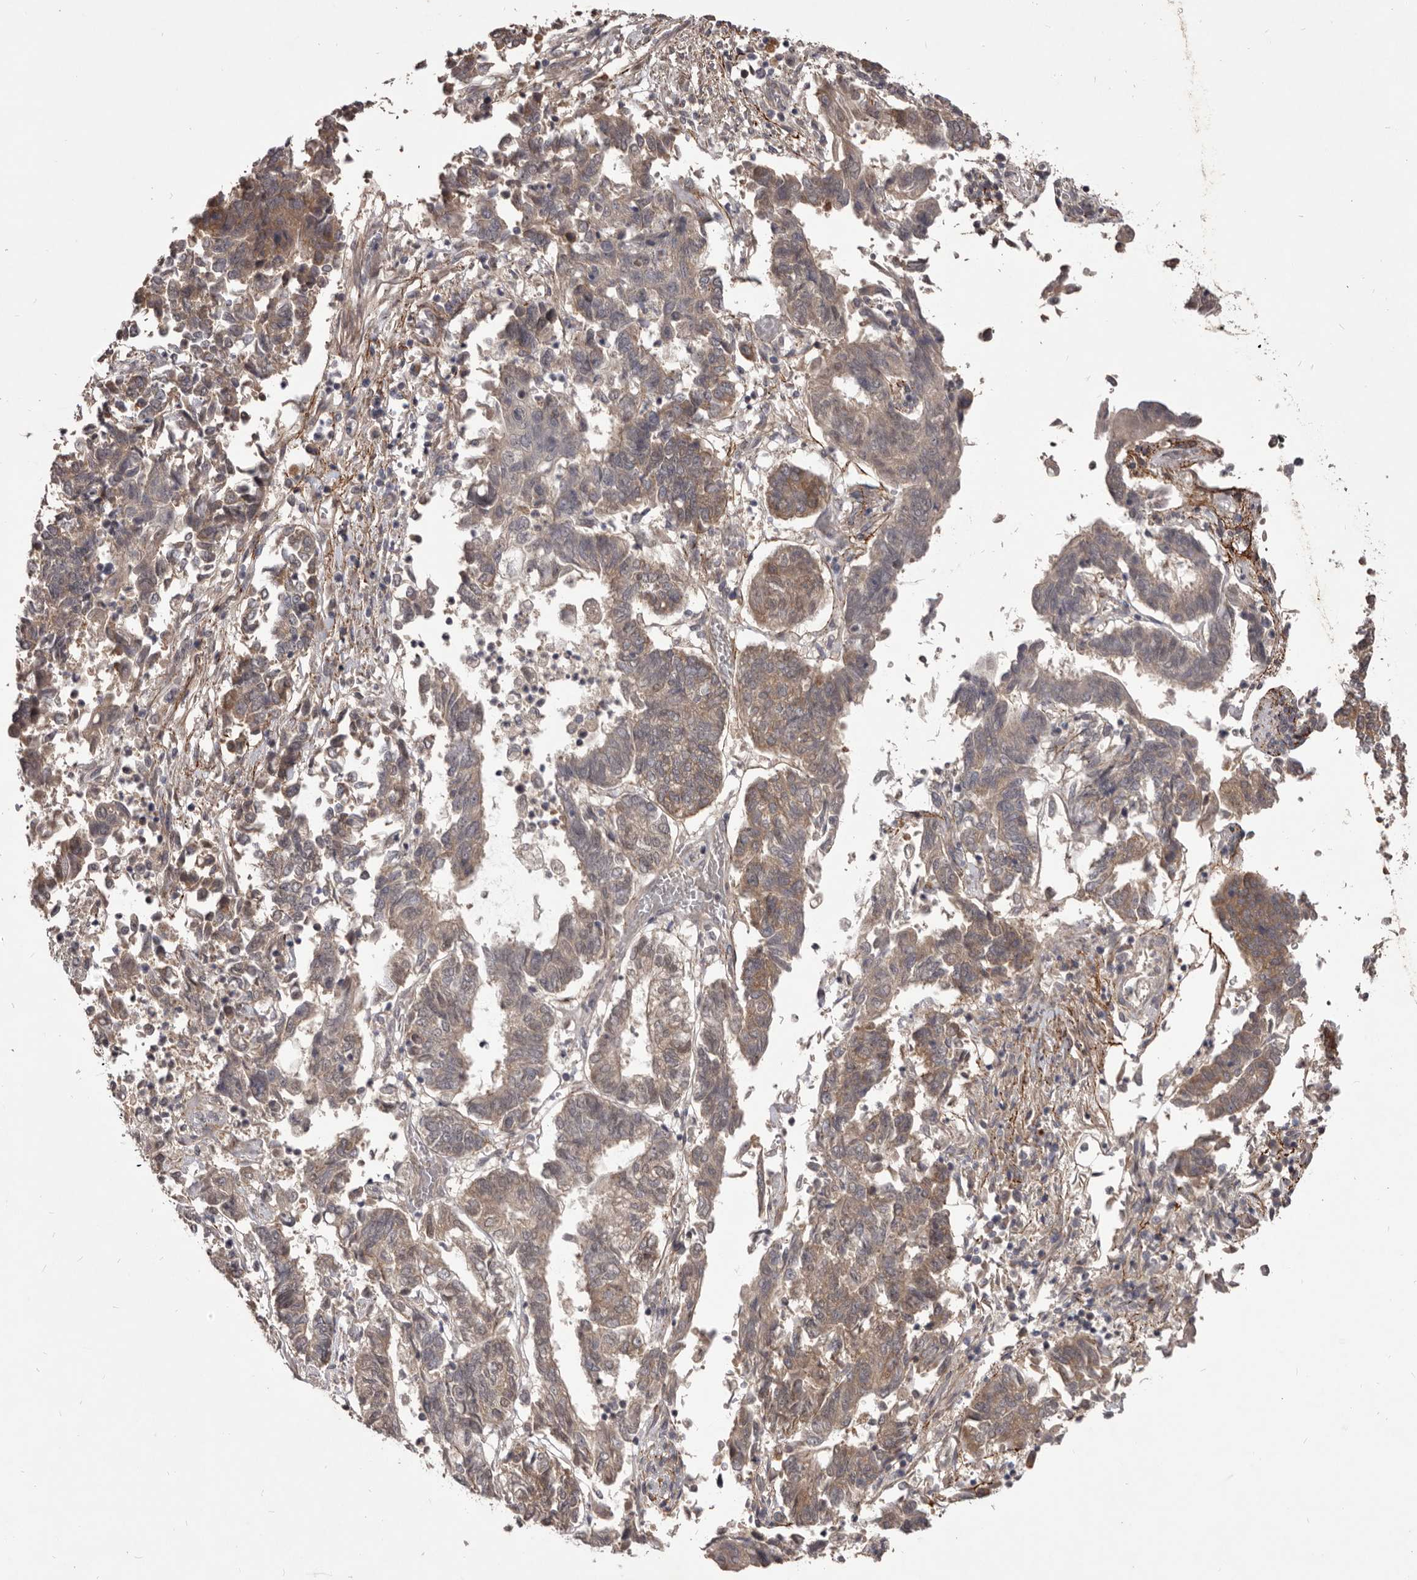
{"staining": {"intensity": "weak", "quantity": ">75%", "location": "cytoplasmic/membranous"}, "tissue": "endometrial cancer", "cell_type": "Tumor cells", "image_type": "cancer", "snomed": [{"axis": "morphology", "description": "Adenocarcinoma, NOS"}, {"axis": "topography", "description": "Endometrium"}], "caption": "Endometrial cancer (adenocarcinoma) stained with IHC reveals weak cytoplasmic/membranous staining in about >75% of tumor cells. The protein of interest is stained brown, and the nuclei are stained in blue (DAB IHC with brightfield microscopy, high magnification).", "gene": "HBS1L", "patient": {"sex": "female", "age": 80}}